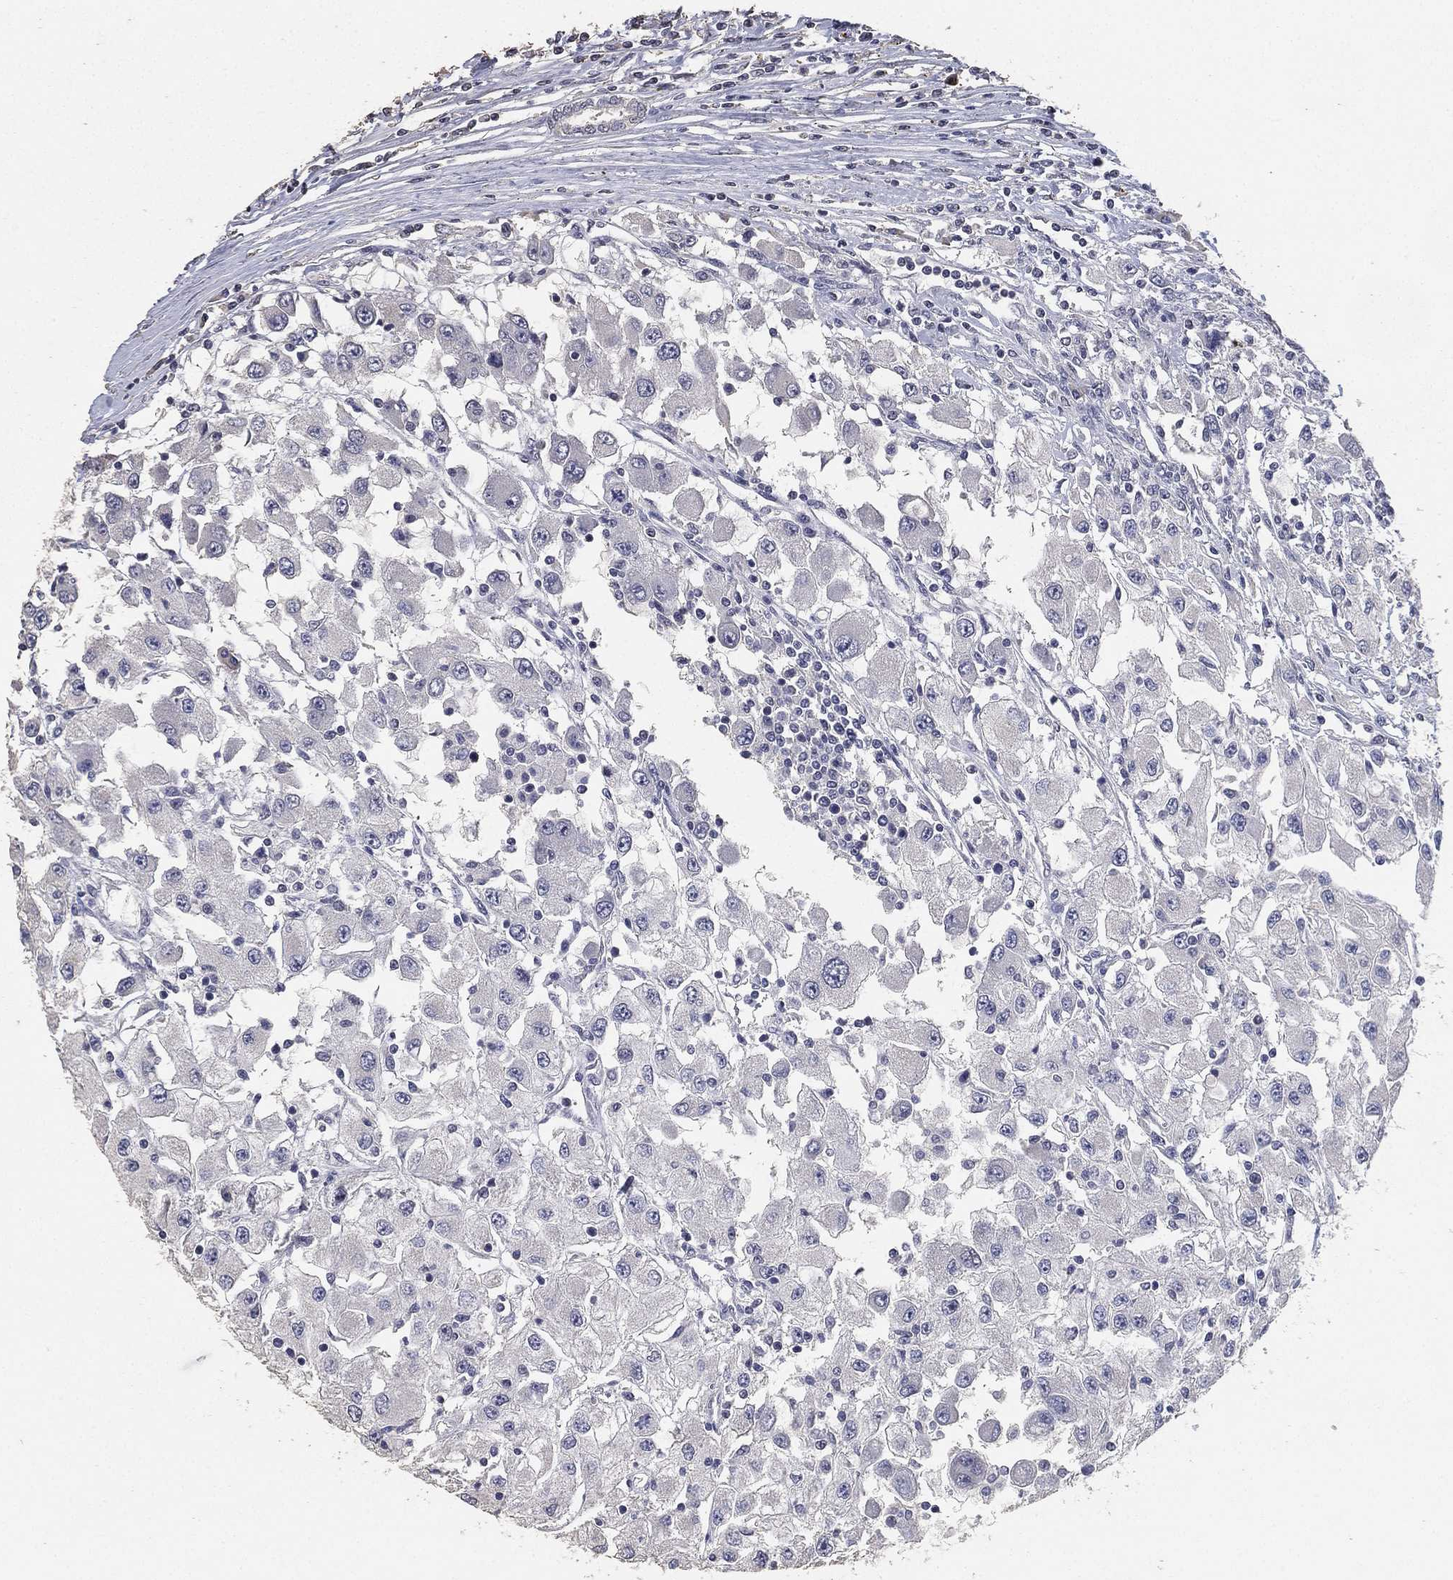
{"staining": {"intensity": "negative", "quantity": "none", "location": "none"}, "tissue": "renal cancer", "cell_type": "Tumor cells", "image_type": "cancer", "snomed": [{"axis": "morphology", "description": "Adenocarcinoma, NOS"}, {"axis": "topography", "description": "Kidney"}], "caption": "Protein analysis of renal cancer shows no significant expression in tumor cells.", "gene": "DSG1", "patient": {"sex": "female", "age": 67}}